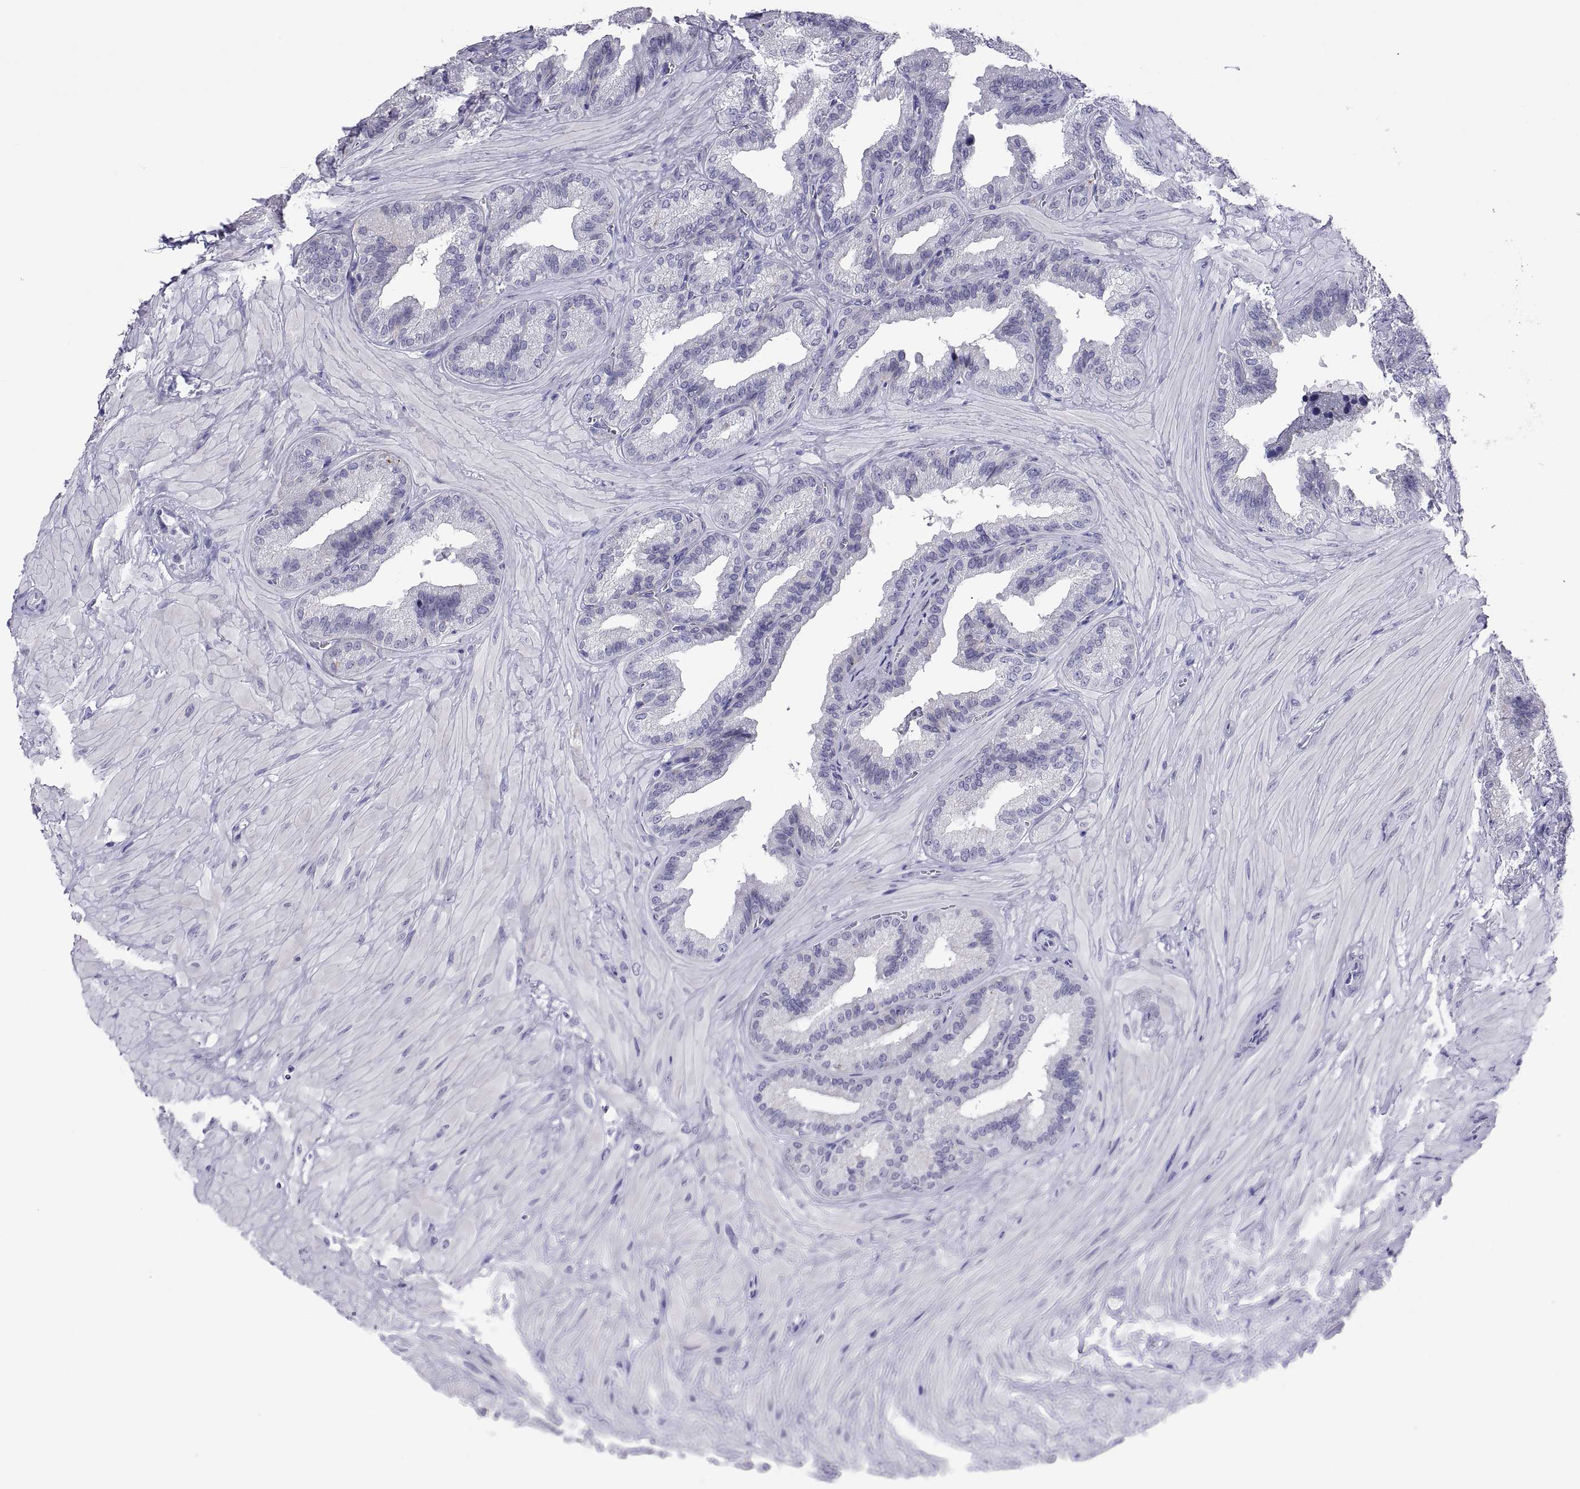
{"staining": {"intensity": "negative", "quantity": "none", "location": "none"}, "tissue": "seminal vesicle", "cell_type": "Glandular cells", "image_type": "normal", "snomed": [{"axis": "morphology", "description": "Normal tissue, NOS"}, {"axis": "topography", "description": "Seminal veicle"}], "caption": "Normal seminal vesicle was stained to show a protein in brown. There is no significant positivity in glandular cells. (DAB (3,3'-diaminobenzidine) immunohistochemistry, high magnification).", "gene": "QRICH2", "patient": {"sex": "male", "age": 37}}